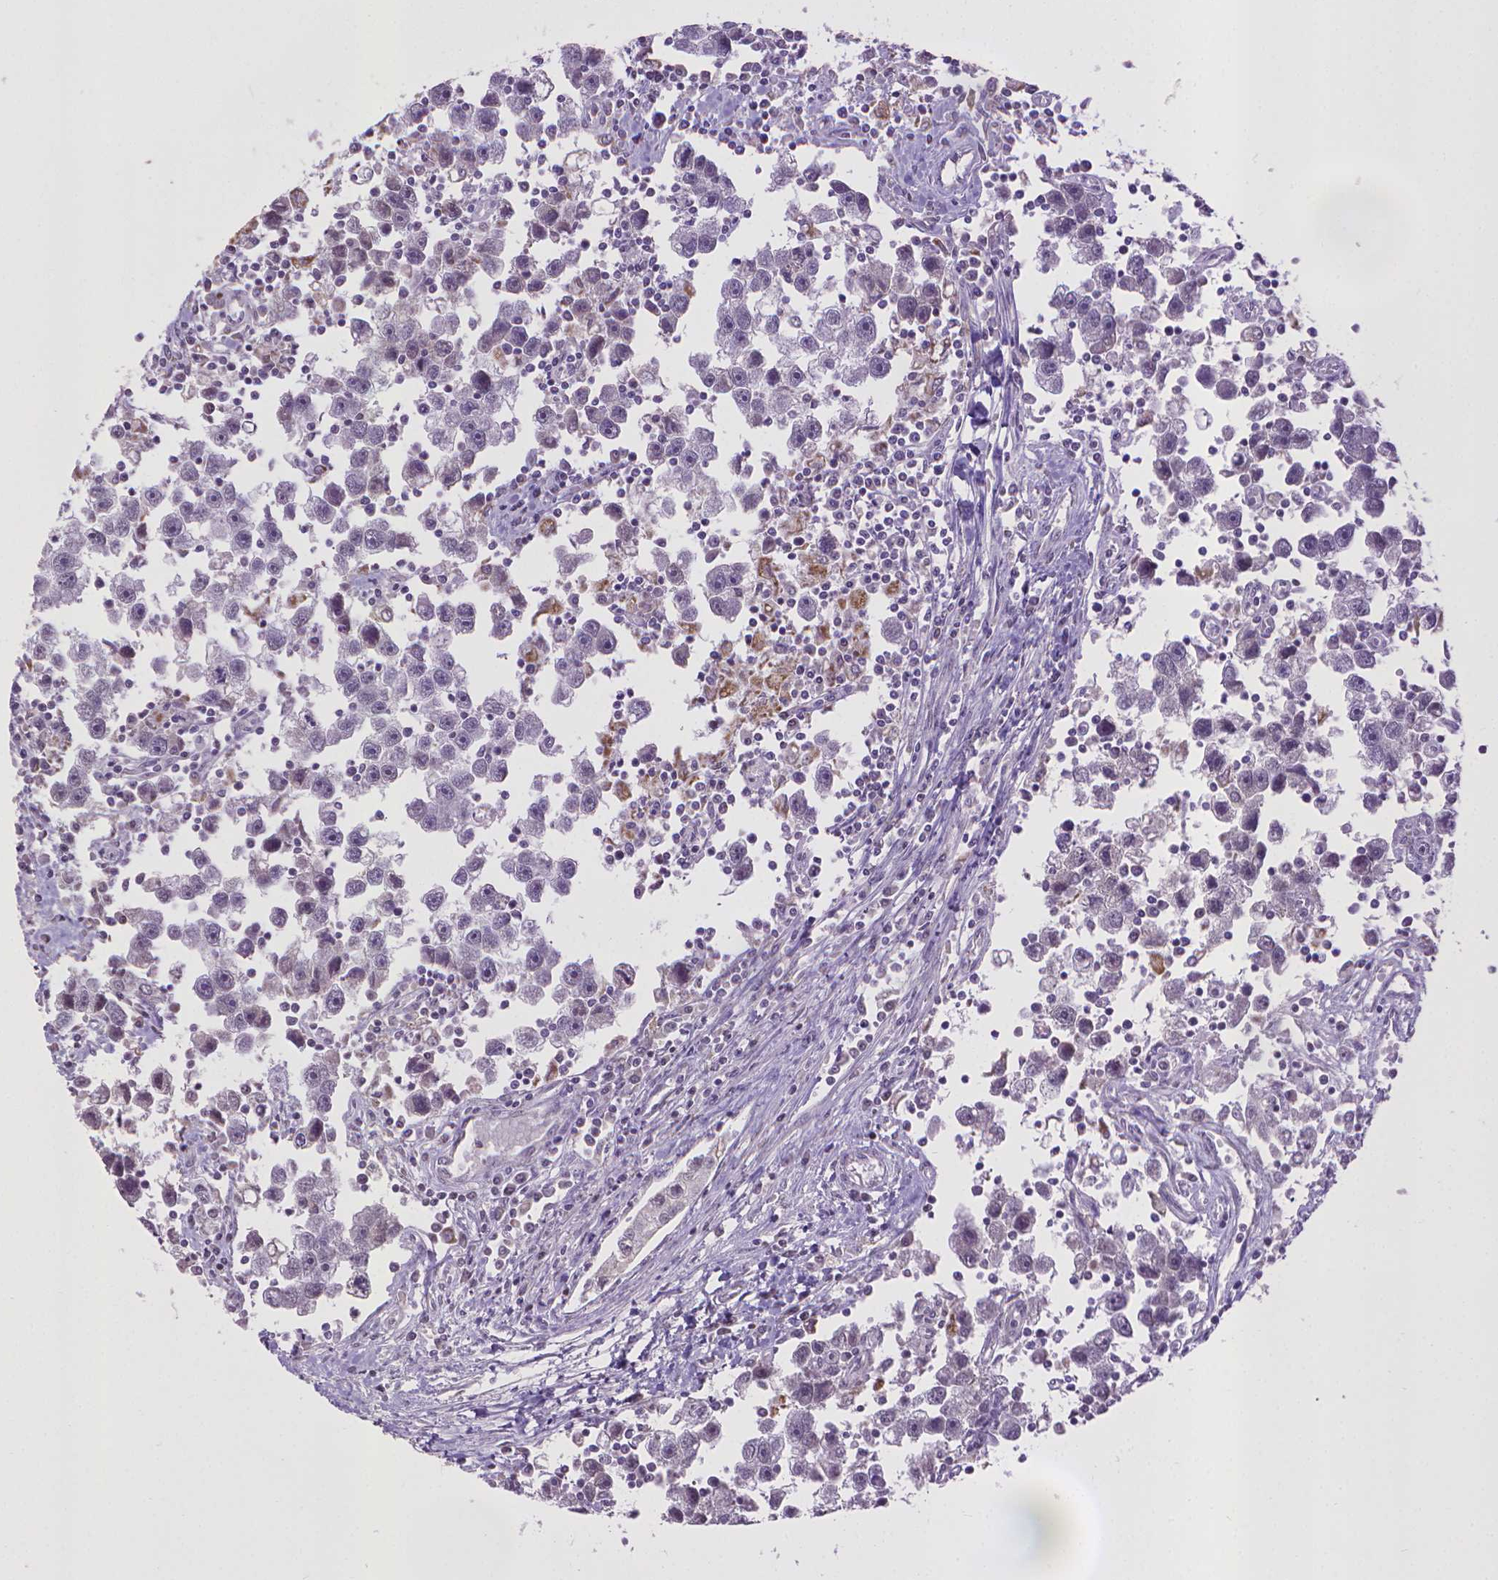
{"staining": {"intensity": "negative", "quantity": "none", "location": "none"}, "tissue": "testis cancer", "cell_type": "Tumor cells", "image_type": "cancer", "snomed": [{"axis": "morphology", "description": "Seminoma, NOS"}, {"axis": "topography", "description": "Testis"}], "caption": "Testis cancer was stained to show a protein in brown. There is no significant expression in tumor cells.", "gene": "KMO", "patient": {"sex": "male", "age": 30}}